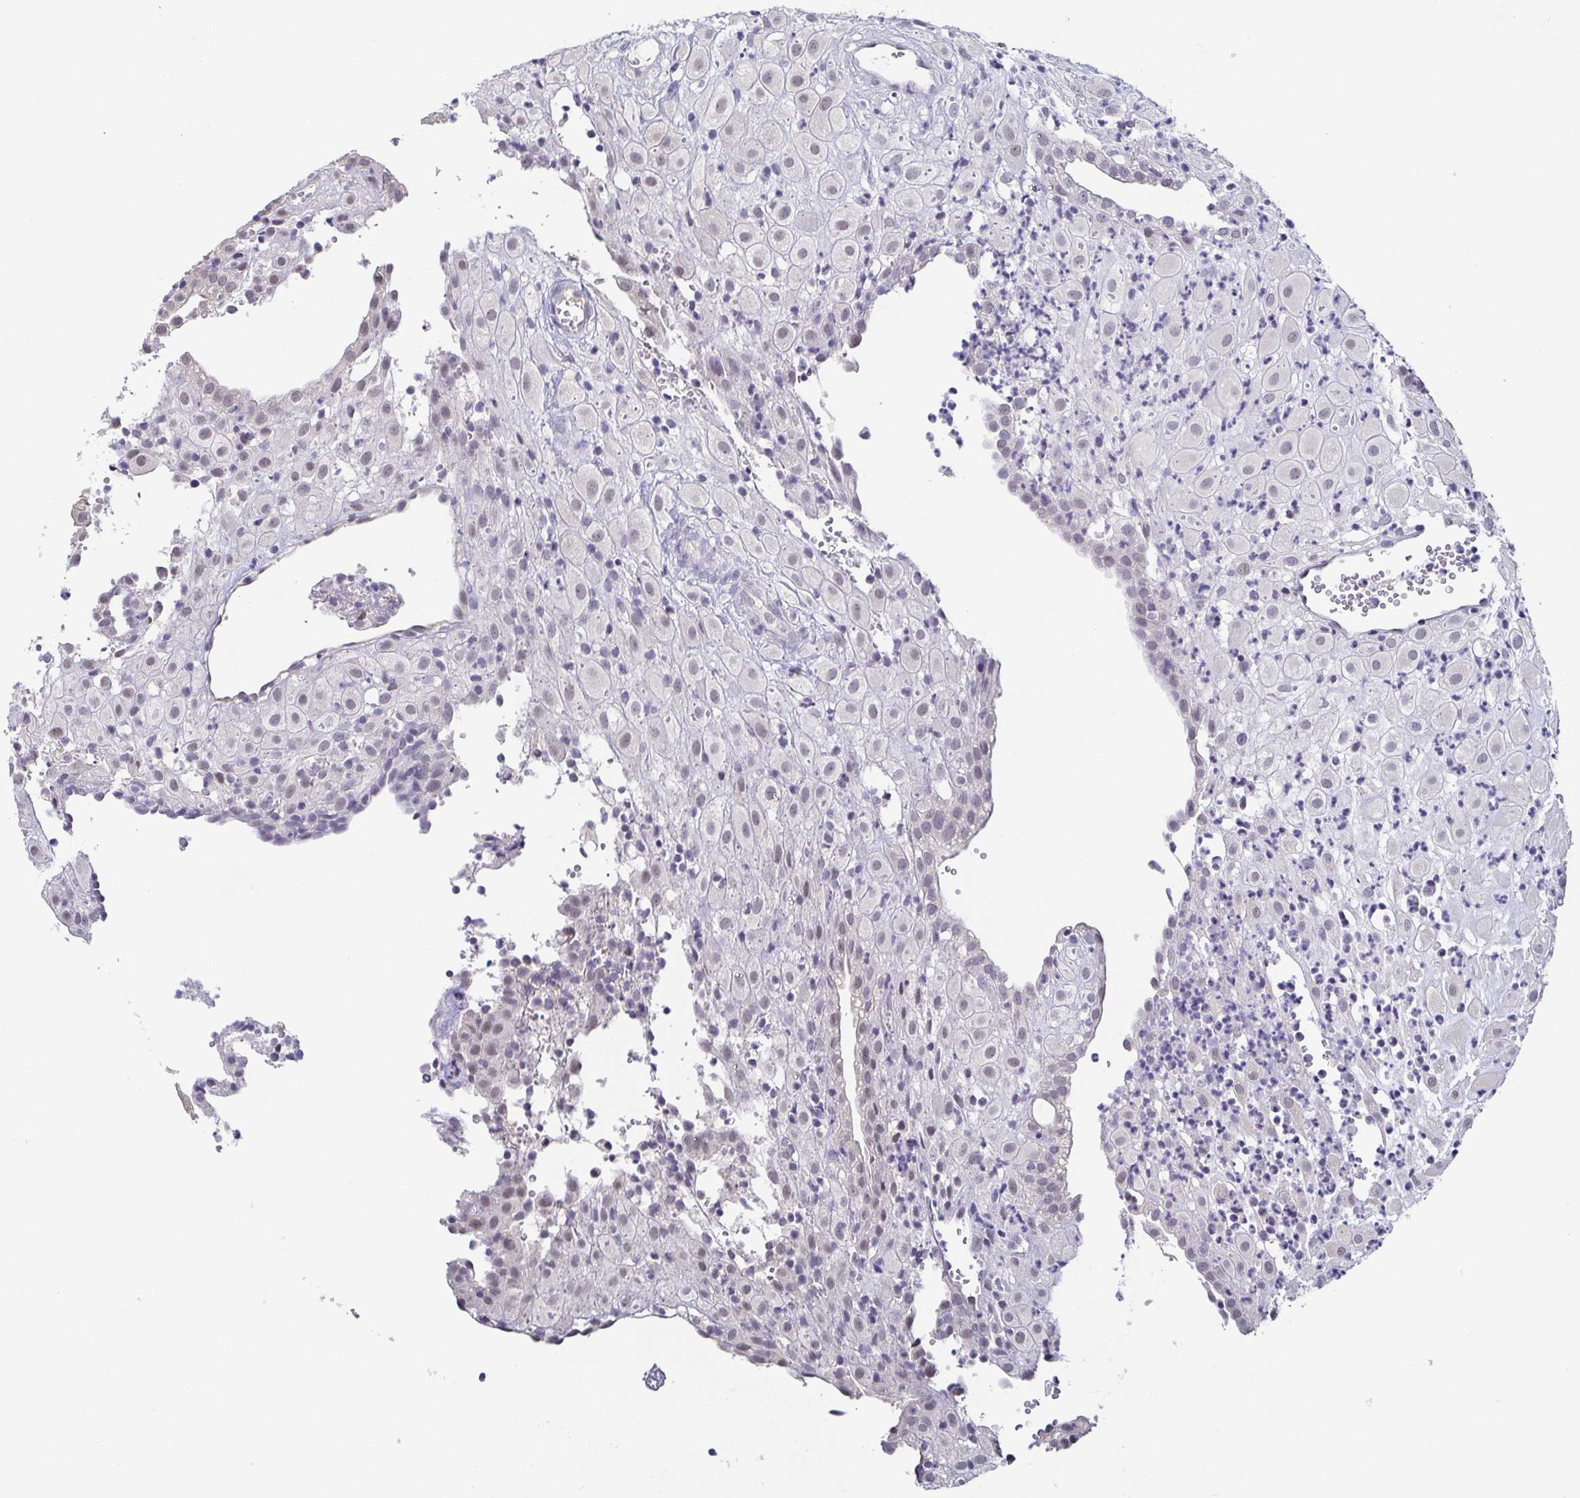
{"staining": {"intensity": "weak", "quantity": "<25%", "location": "nuclear"}, "tissue": "placenta", "cell_type": "Decidual cells", "image_type": "normal", "snomed": [{"axis": "morphology", "description": "Normal tissue, NOS"}, {"axis": "topography", "description": "Placenta"}], "caption": "A high-resolution image shows IHC staining of unremarkable placenta, which reveals no significant expression in decidual cells.", "gene": "NEFH", "patient": {"sex": "female", "age": 24}}